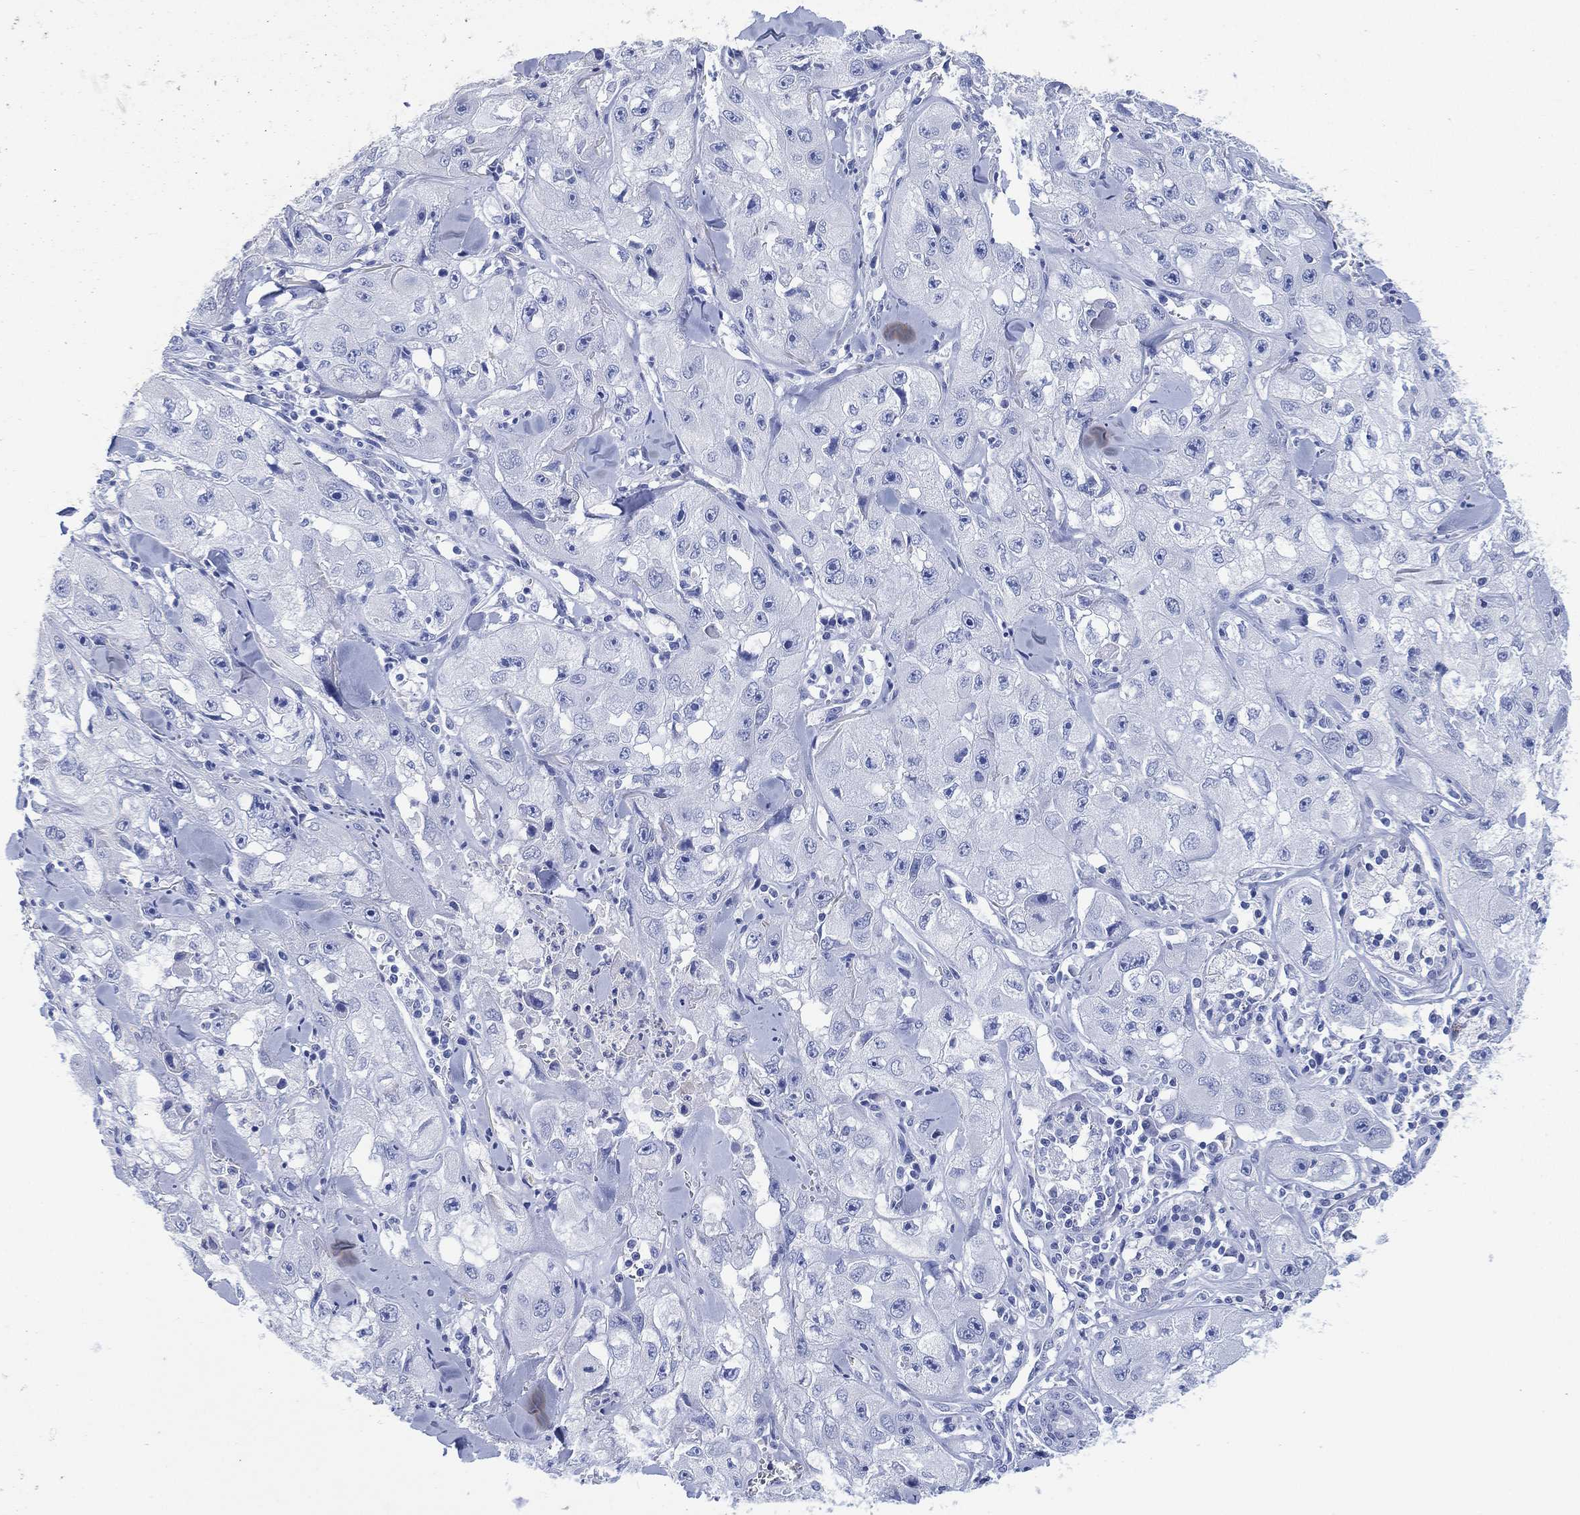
{"staining": {"intensity": "negative", "quantity": "none", "location": "none"}, "tissue": "skin cancer", "cell_type": "Tumor cells", "image_type": "cancer", "snomed": [{"axis": "morphology", "description": "Squamous cell carcinoma, NOS"}, {"axis": "topography", "description": "Skin"}, {"axis": "topography", "description": "Subcutis"}], "caption": "A micrograph of human squamous cell carcinoma (skin) is negative for staining in tumor cells.", "gene": "SLC9C2", "patient": {"sex": "male", "age": 73}}